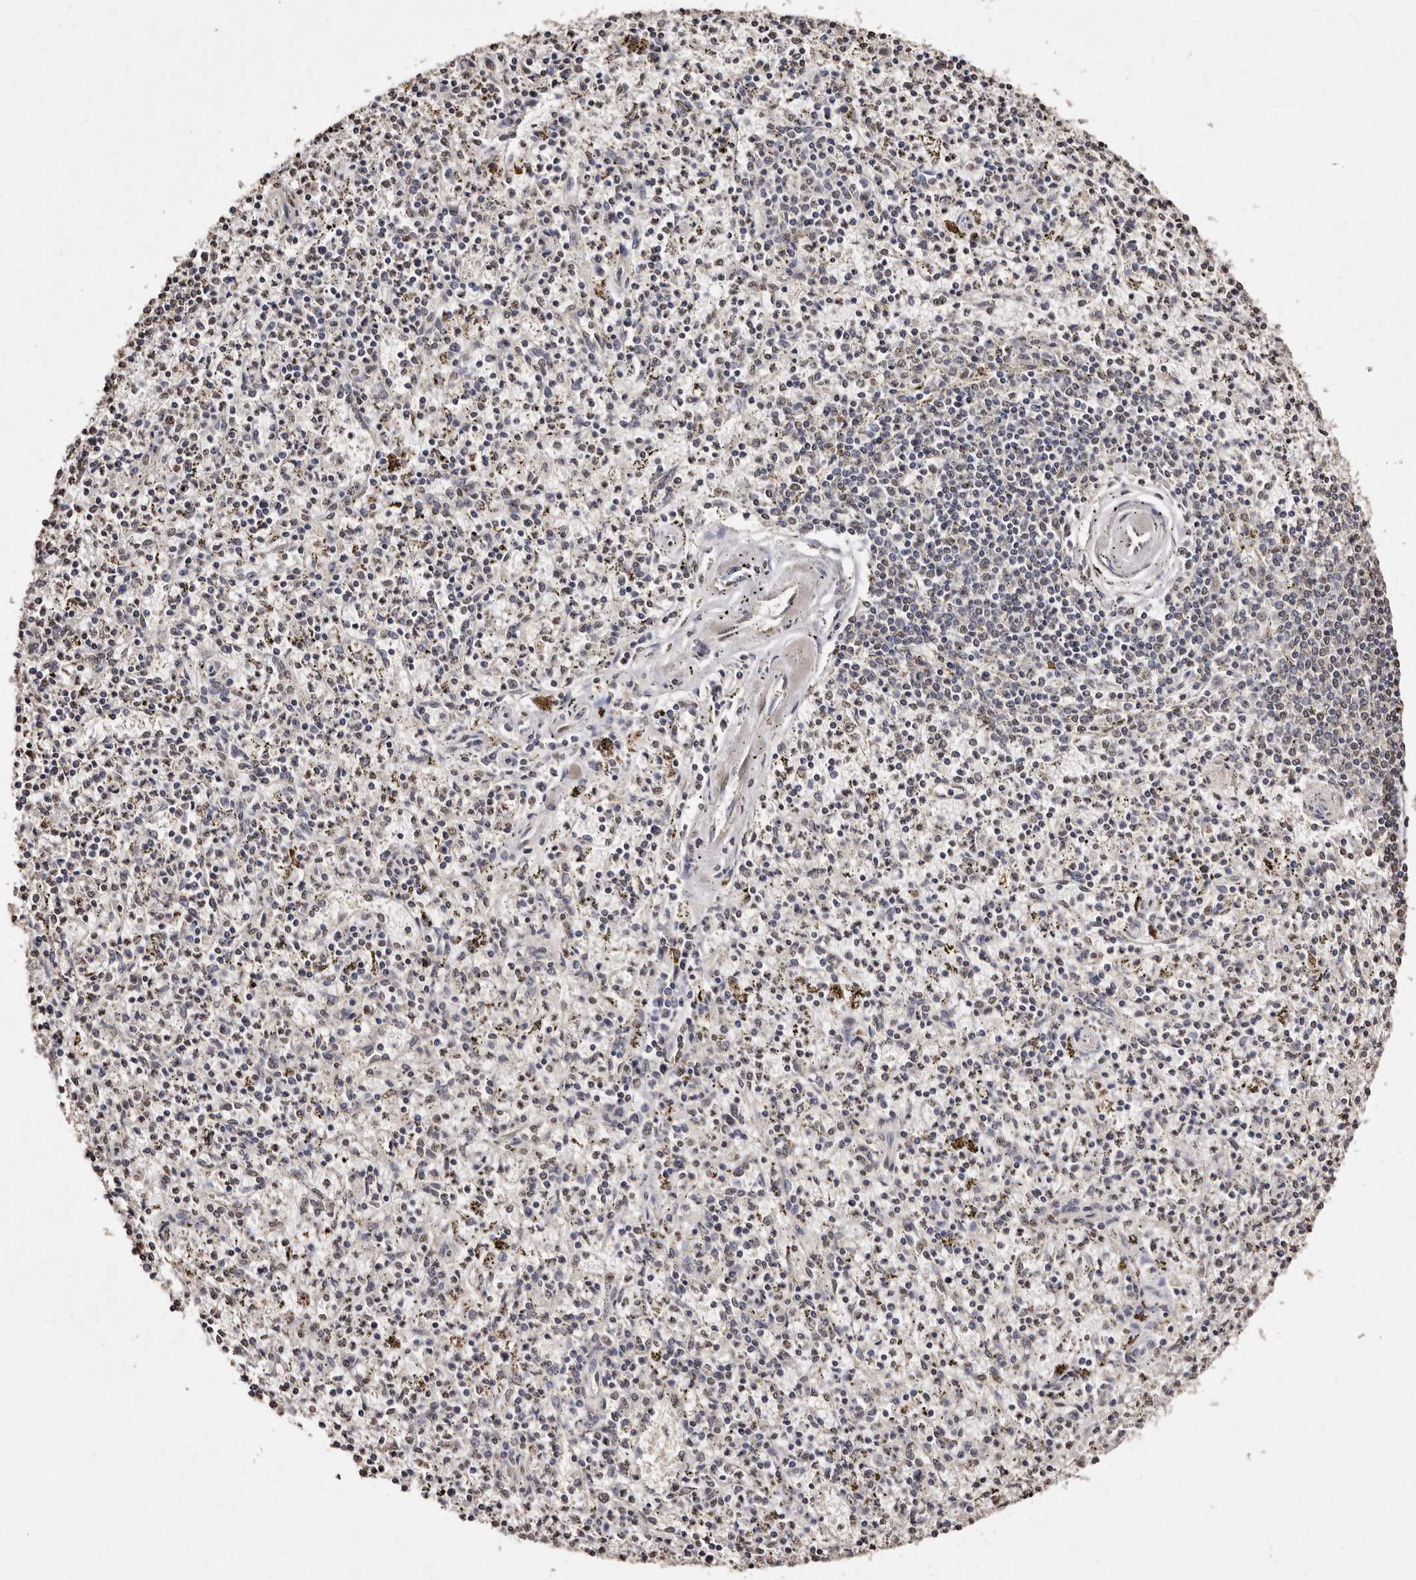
{"staining": {"intensity": "weak", "quantity": "25%-75%", "location": "nuclear"}, "tissue": "spleen", "cell_type": "Cells in red pulp", "image_type": "normal", "snomed": [{"axis": "morphology", "description": "Normal tissue, NOS"}, {"axis": "topography", "description": "Spleen"}], "caption": "A photomicrograph of spleen stained for a protein exhibits weak nuclear brown staining in cells in red pulp. (brown staining indicates protein expression, while blue staining denotes nuclei).", "gene": "ERBB4", "patient": {"sex": "male", "age": 72}}